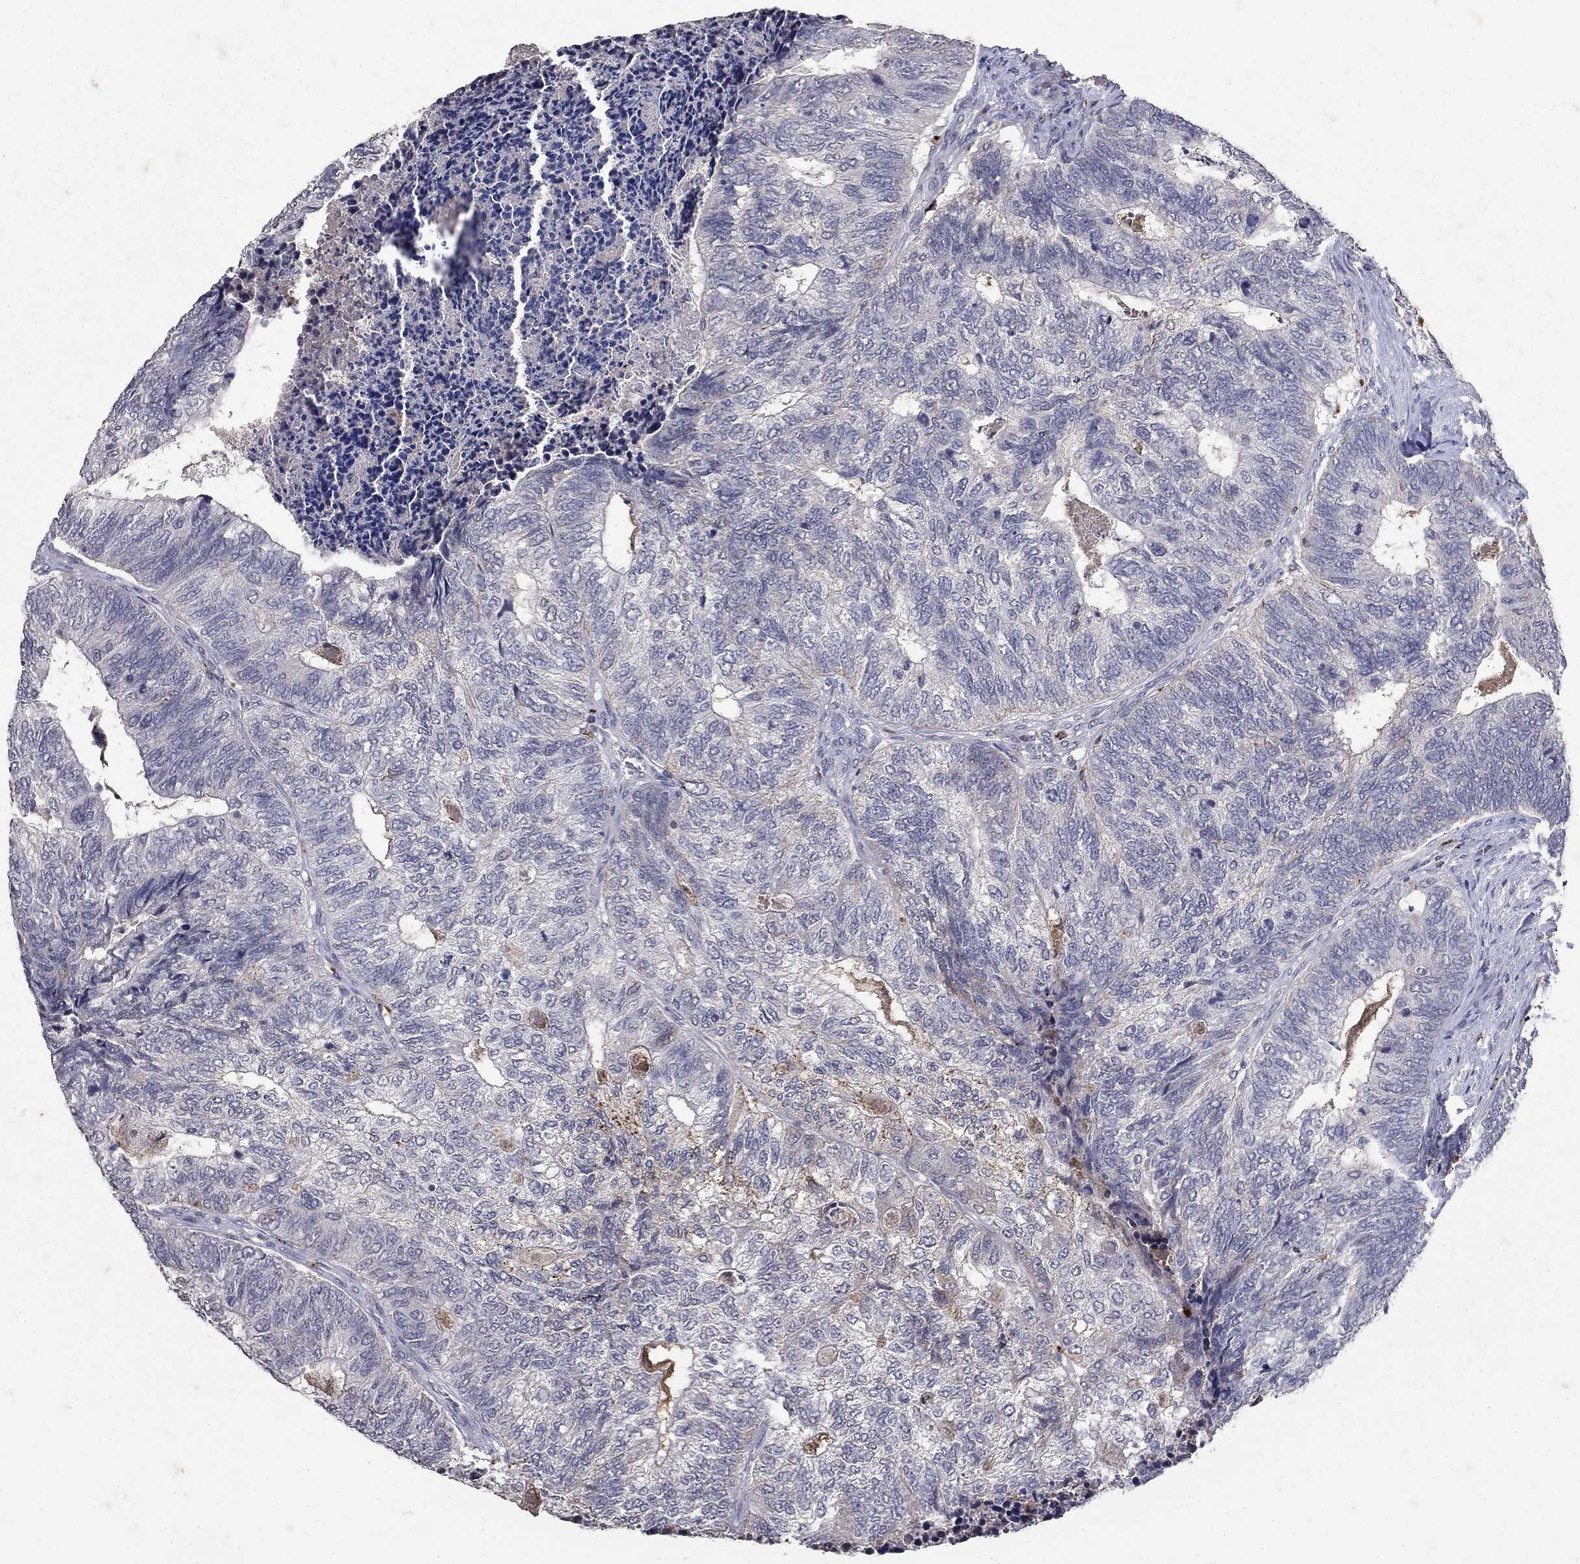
{"staining": {"intensity": "negative", "quantity": "none", "location": "none"}, "tissue": "colorectal cancer", "cell_type": "Tumor cells", "image_type": "cancer", "snomed": [{"axis": "morphology", "description": "Adenocarcinoma, NOS"}, {"axis": "topography", "description": "Colon"}], "caption": "IHC image of neoplastic tissue: colorectal adenocarcinoma stained with DAB demonstrates no significant protein positivity in tumor cells. The staining was performed using DAB (3,3'-diaminobenzidine) to visualize the protein expression in brown, while the nuclei were stained in blue with hematoxylin (Magnification: 20x).", "gene": "NPC2", "patient": {"sex": "female", "age": 67}}